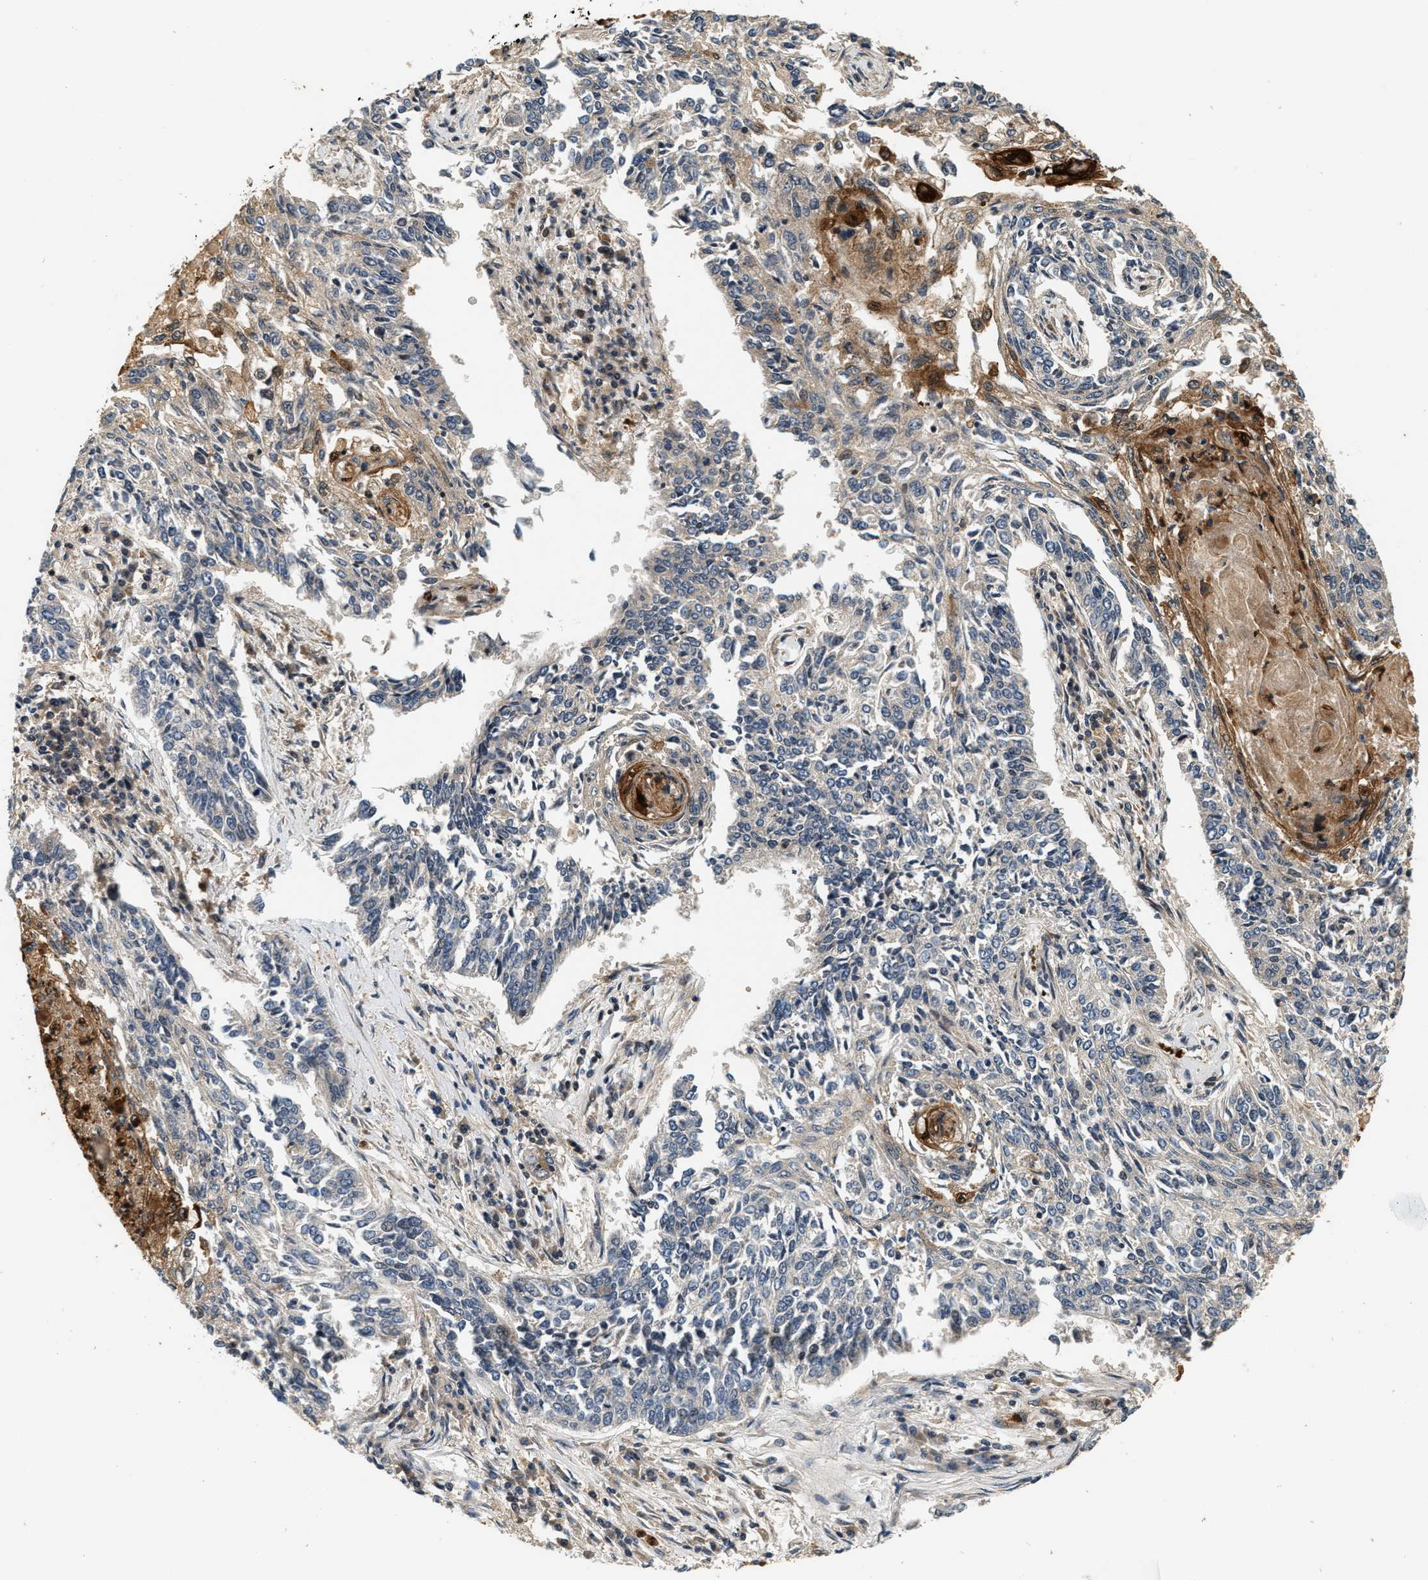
{"staining": {"intensity": "negative", "quantity": "none", "location": "none"}, "tissue": "lung cancer", "cell_type": "Tumor cells", "image_type": "cancer", "snomed": [{"axis": "morphology", "description": "Normal tissue, NOS"}, {"axis": "morphology", "description": "Squamous cell carcinoma, NOS"}, {"axis": "topography", "description": "Cartilage tissue"}, {"axis": "topography", "description": "Bronchus"}, {"axis": "topography", "description": "Lung"}], "caption": "Immunohistochemistry (IHC) of lung cancer (squamous cell carcinoma) demonstrates no staining in tumor cells.", "gene": "SAMD9", "patient": {"sex": "female", "age": 49}}